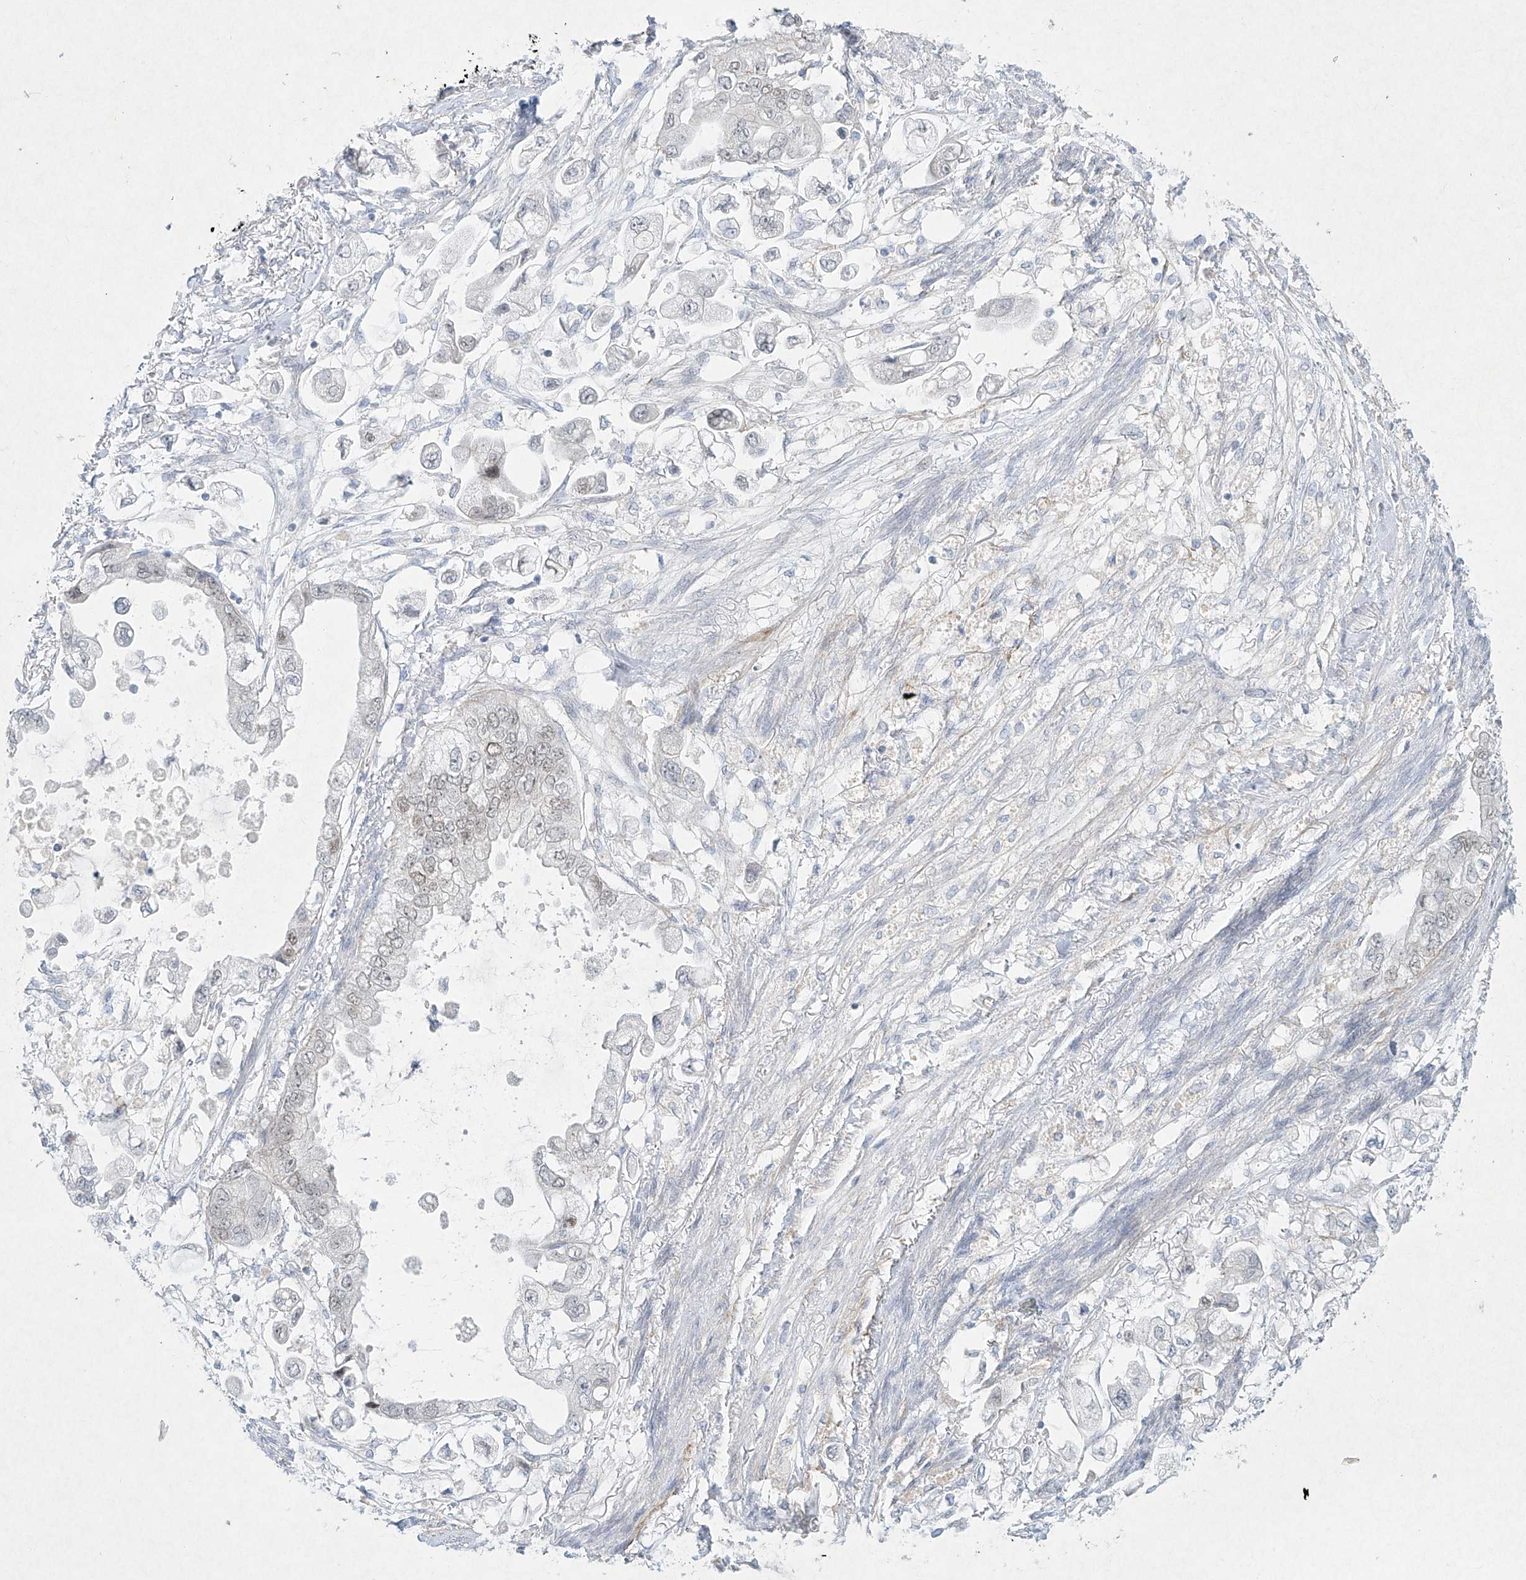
{"staining": {"intensity": "negative", "quantity": "none", "location": "none"}, "tissue": "stomach cancer", "cell_type": "Tumor cells", "image_type": "cancer", "snomed": [{"axis": "morphology", "description": "Adenocarcinoma, NOS"}, {"axis": "topography", "description": "Stomach"}], "caption": "Protein analysis of stomach cancer (adenocarcinoma) shows no significant expression in tumor cells. The staining was performed using DAB (3,3'-diaminobenzidine) to visualize the protein expression in brown, while the nuclei were stained in blue with hematoxylin (Magnification: 20x).", "gene": "PAX6", "patient": {"sex": "male", "age": 62}}